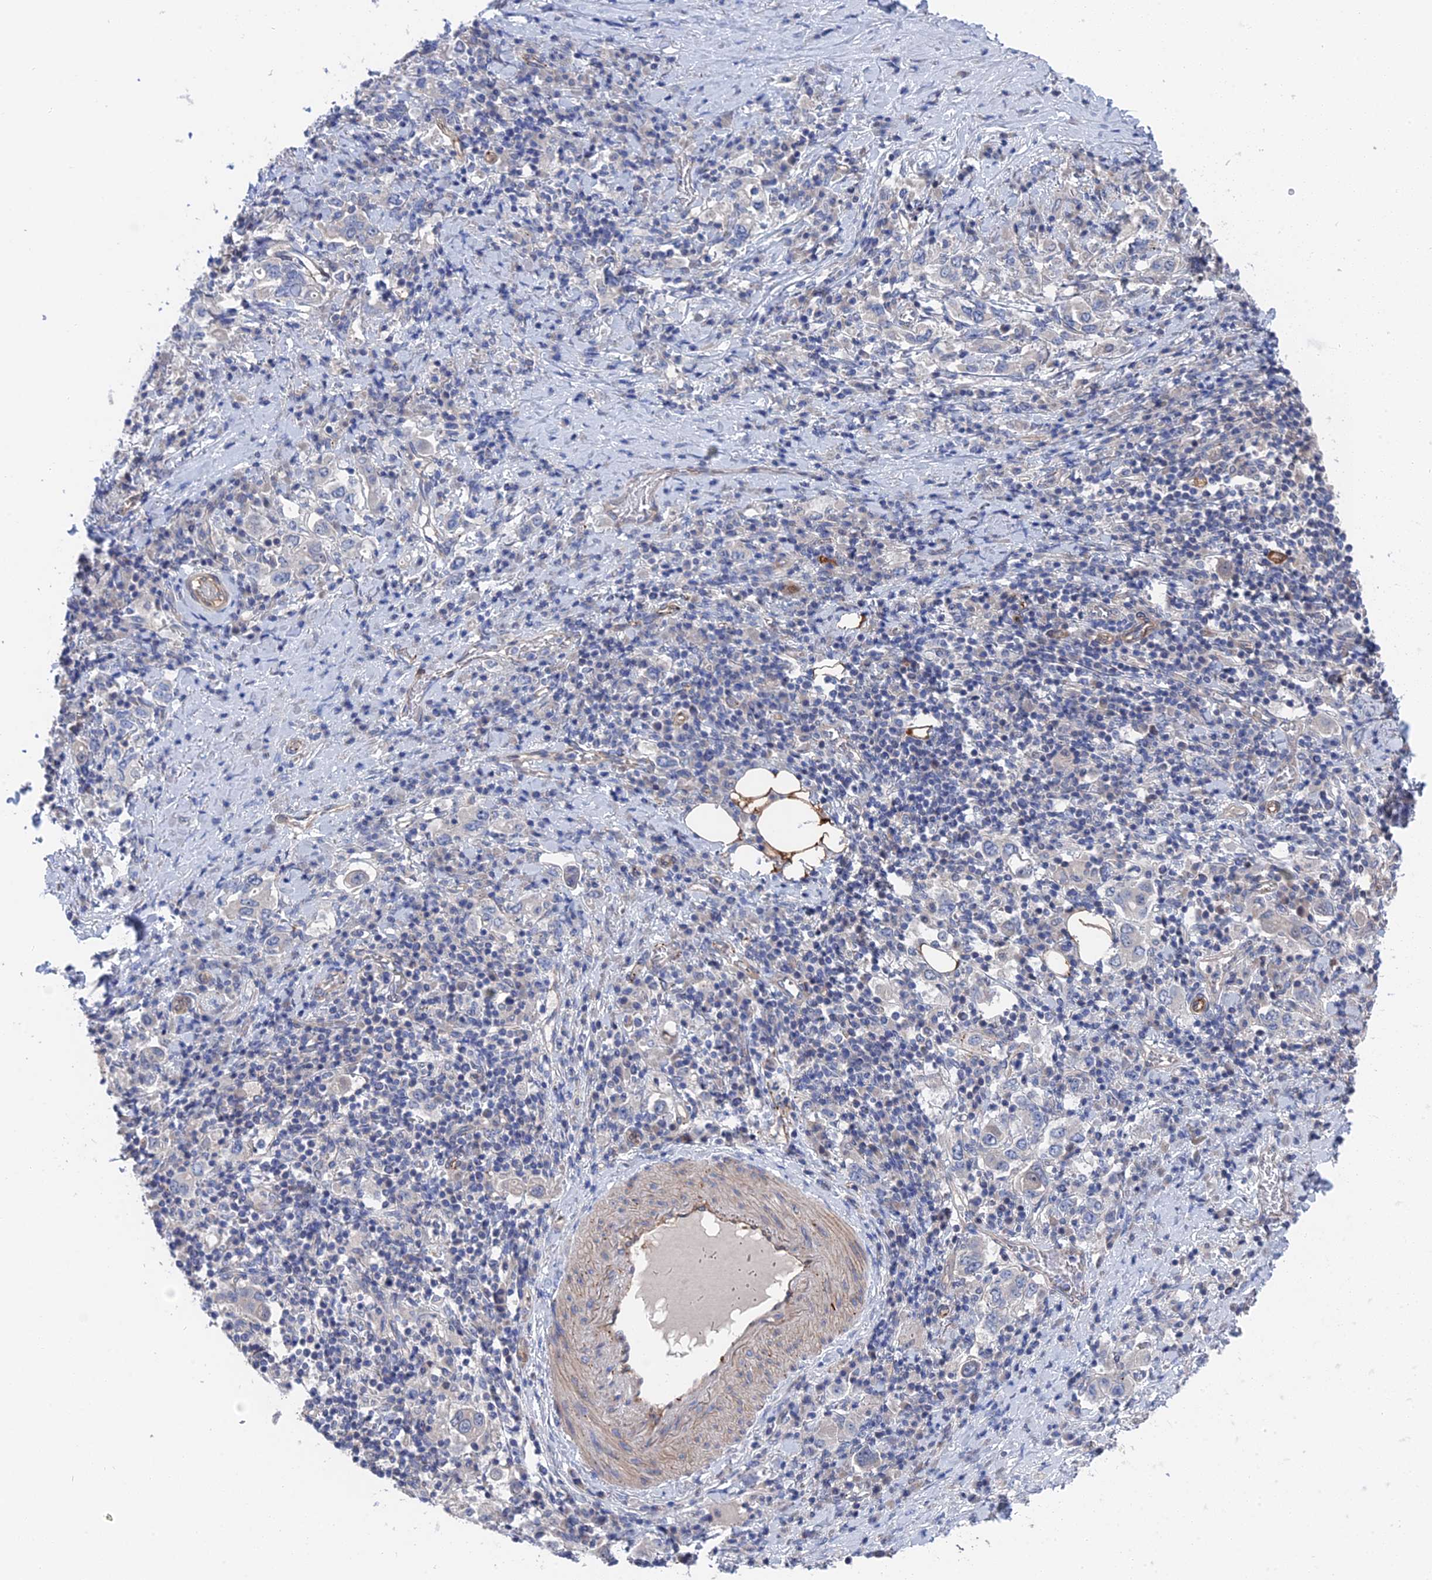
{"staining": {"intensity": "negative", "quantity": "none", "location": "none"}, "tissue": "stomach cancer", "cell_type": "Tumor cells", "image_type": "cancer", "snomed": [{"axis": "morphology", "description": "Adenocarcinoma, NOS"}, {"axis": "topography", "description": "Stomach, upper"}, {"axis": "topography", "description": "Stomach"}], "caption": "Immunohistochemical staining of human stomach adenocarcinoma reveals no significant staining in tumor cells.", "gene": "MTHFSD", "patient": {"sex": "male", "age": 62}}